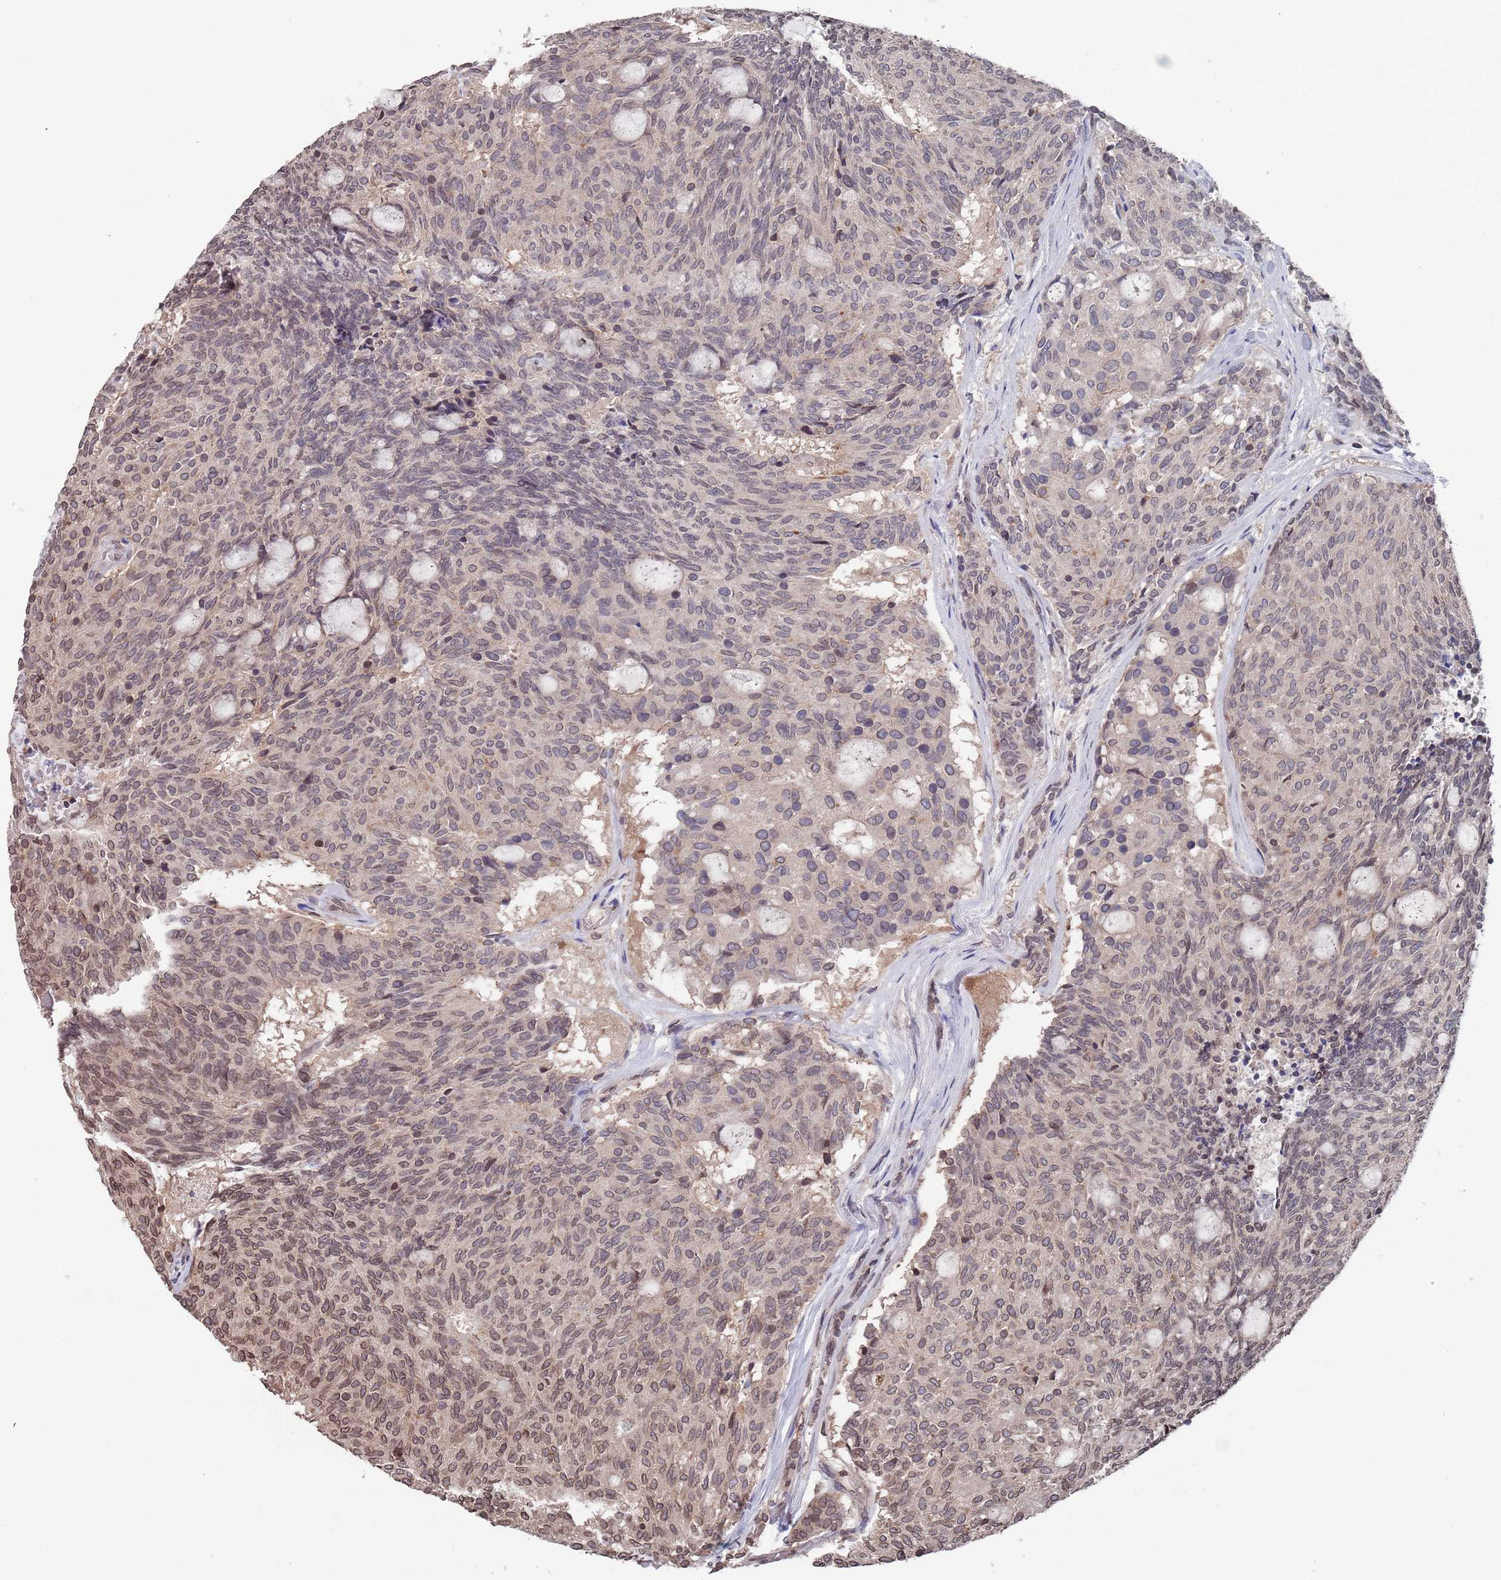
{"staining": {"intensity": "moderate", "quantity": "25%-75%", "location": "cytoplasmic/membranous,nuclear"}, "tissue": "carcinoid", "cell_type": "Tumor cells", "image_type": "cancer", "snomed": [{"axis": "morphology", "description": "Carcinoid, malignant, NOS"}, {"axis": "topography", "description": "Pancreas"}], "caption": "Malignant carcinoid stained with a protein marker exhibits moderate staining in tumor cells.", "gene": "SDHAF3", "patient": {"sex": "female", "age": 54}}